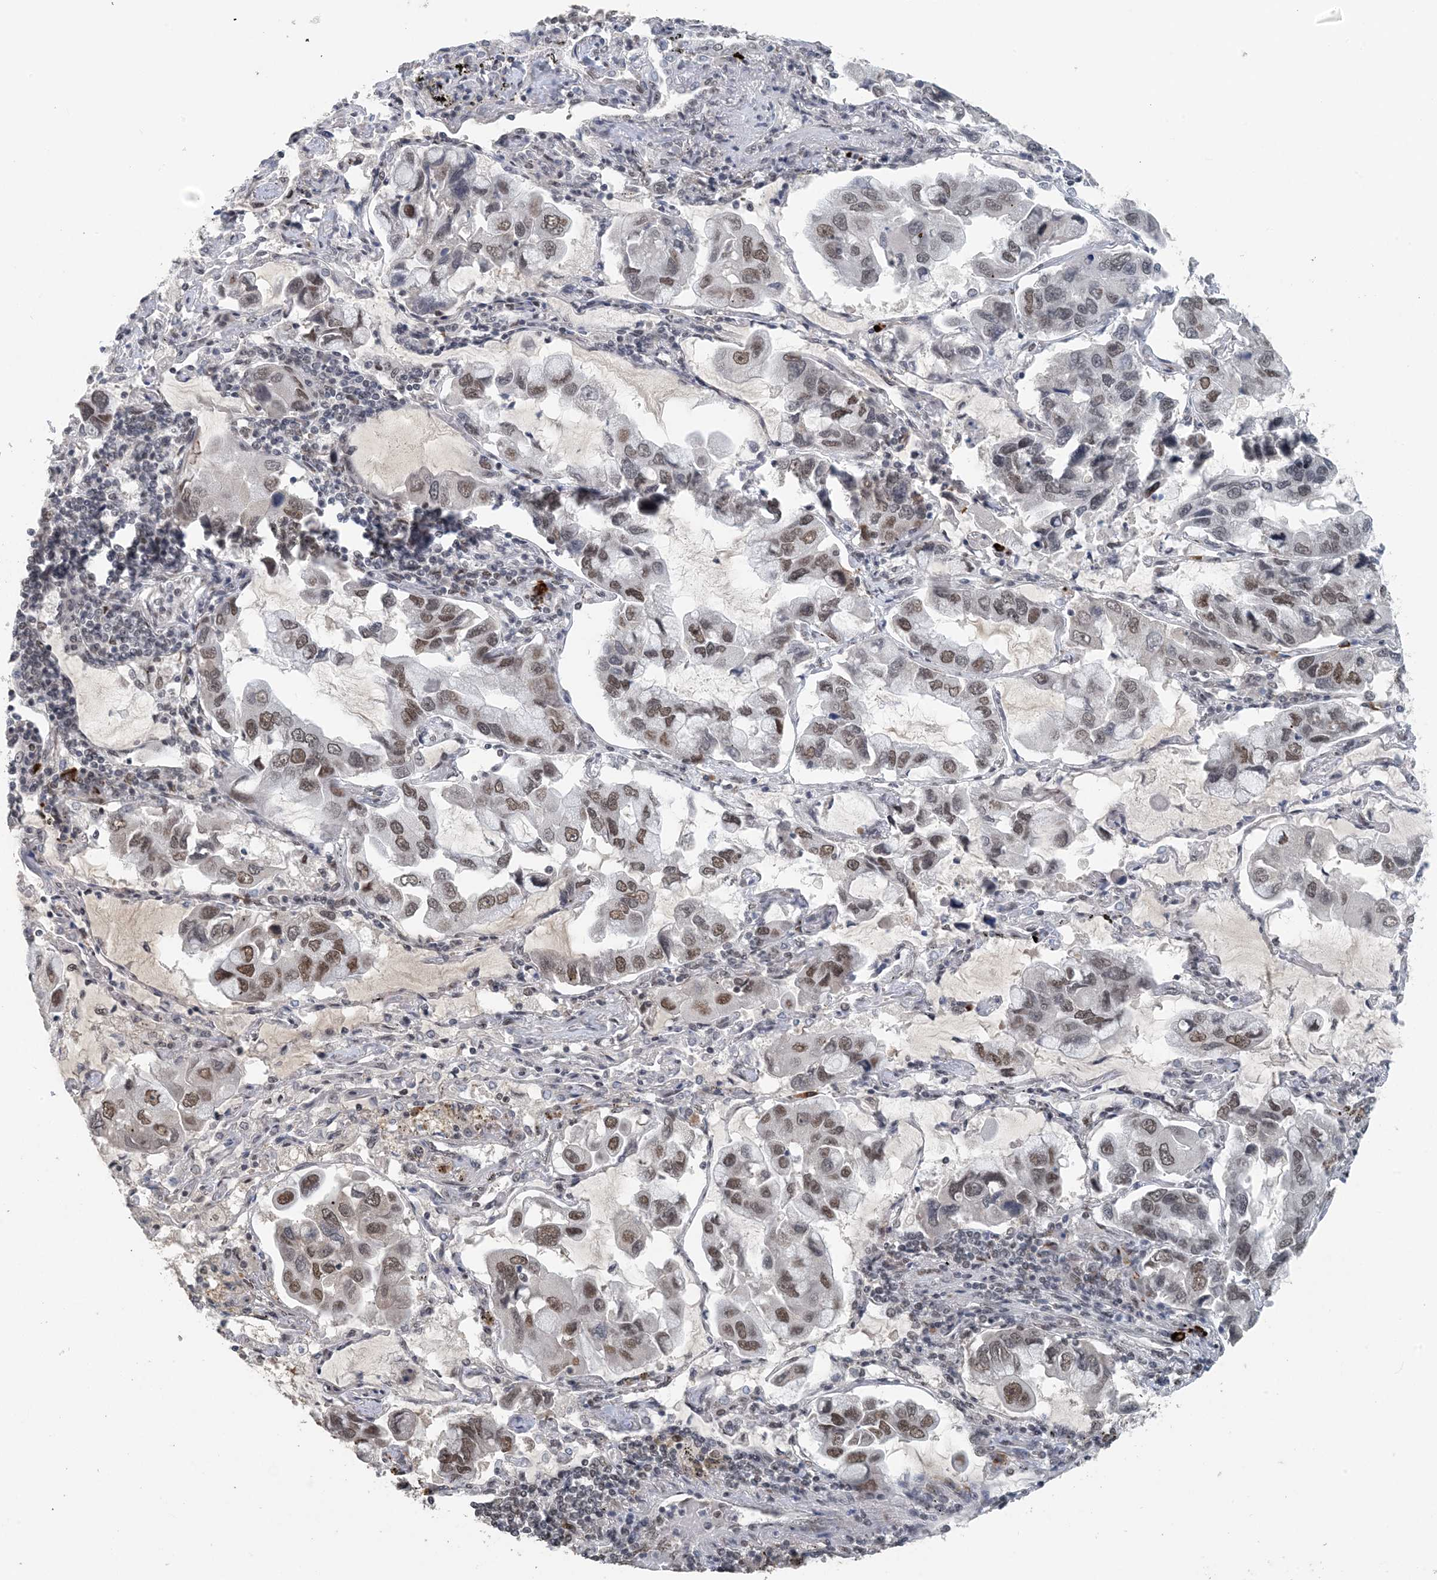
{"staining": {"intensity": "moderate", "quantity": "25%-75%", "location": "nuclear"}, "tissue": "lung cancer", "cell_type": "Tumor cells", "image_type": "cancer", "snomed": [{"axis": "morphology", "description": "Adenocarcinoma, NOS"}, {"axis": "topography", "description": "Lung"}], "caption": "Lung cancer (adenocarcinoma) stained with DAB (3,3'-diaminobenzidine) immunohistochemistry (IHC) shows medium levels of moderate nuclear positivity in approximately 25%-75% of tumor cells. (DAB (3,3'-diaminobenzidine) IHC, brown staining for protein, blue staining for nuclei).", "gene": "MBD2", "patient": {"sex": "male", "age": 64}}